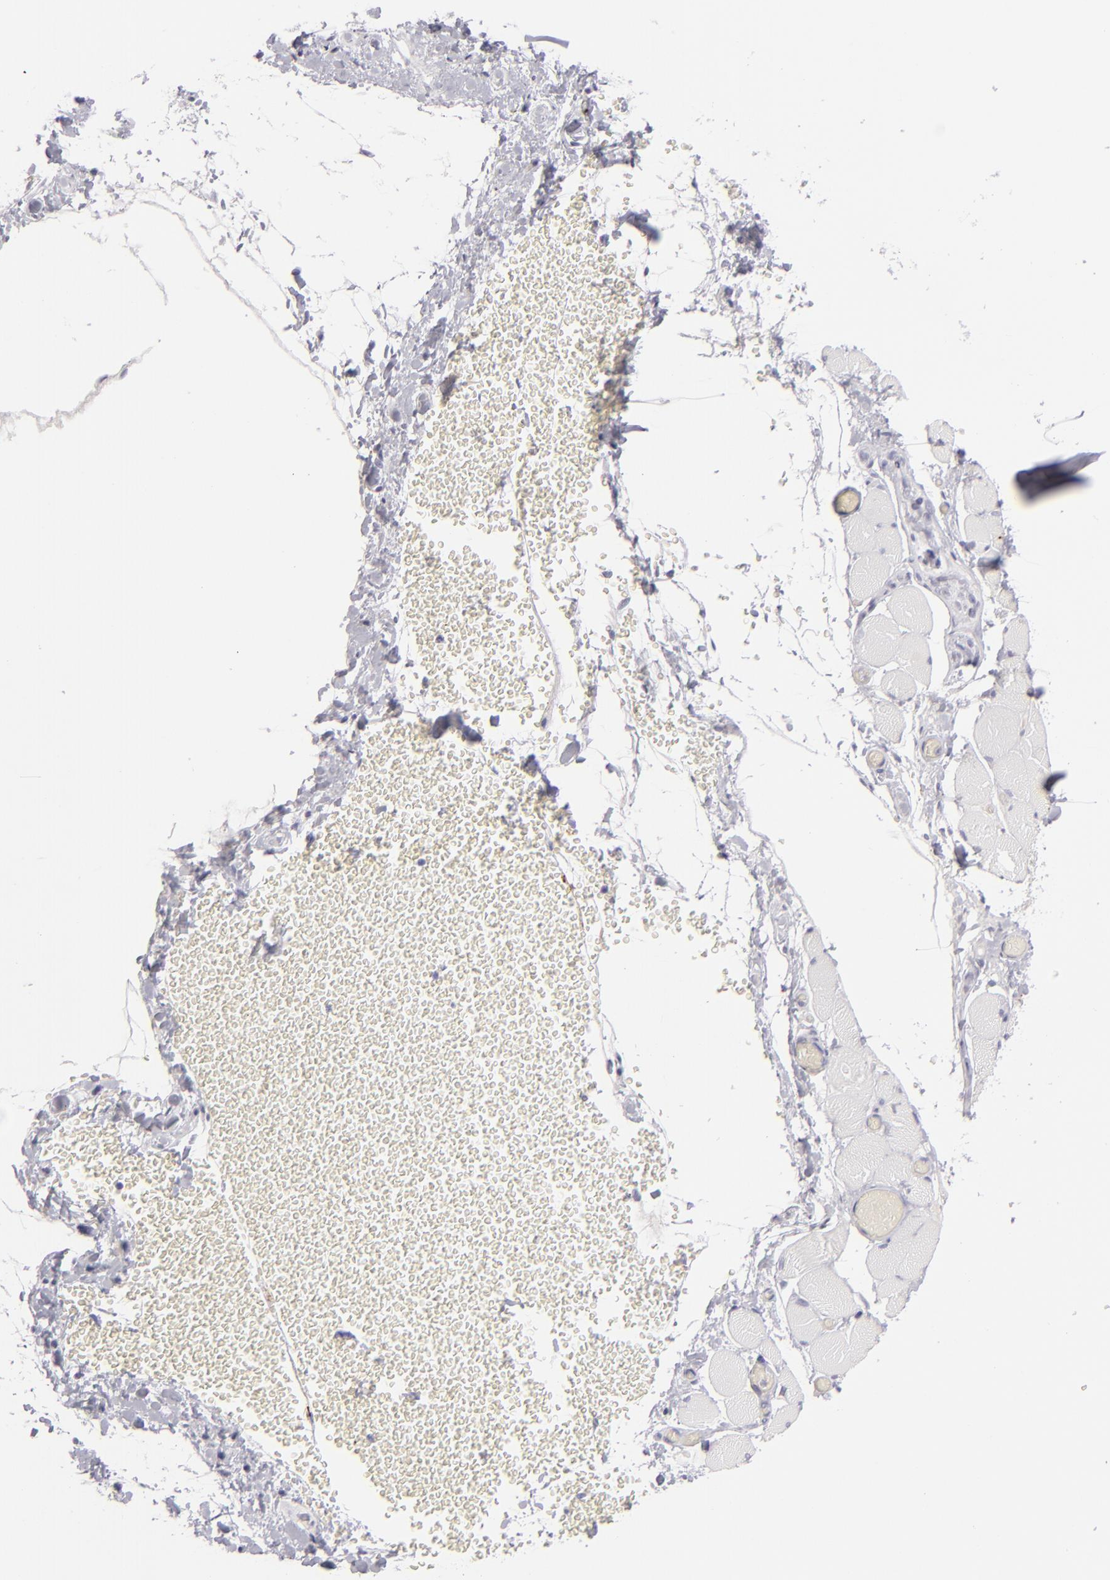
{"staining": {"intensity": "negative", "quantity": "none", "location": "none"}, "tissue": "skeletal muscle", "cell_type": "Myocytes", "image_type": "normal", "snomed": [{"axis": "morphology", "description": "Normal tissue, NOS"}, {"axis": "topography", "description": "Skeletal muscle"}, {"axis": "topography", "description": "Soft tissue"}], "caption": "DAB immunohistochemical staining of normal human skeletal muscle reveals no significant expression in myocytes.", "gene": "C9", "patient": {"sex": "female", "age": 58}}